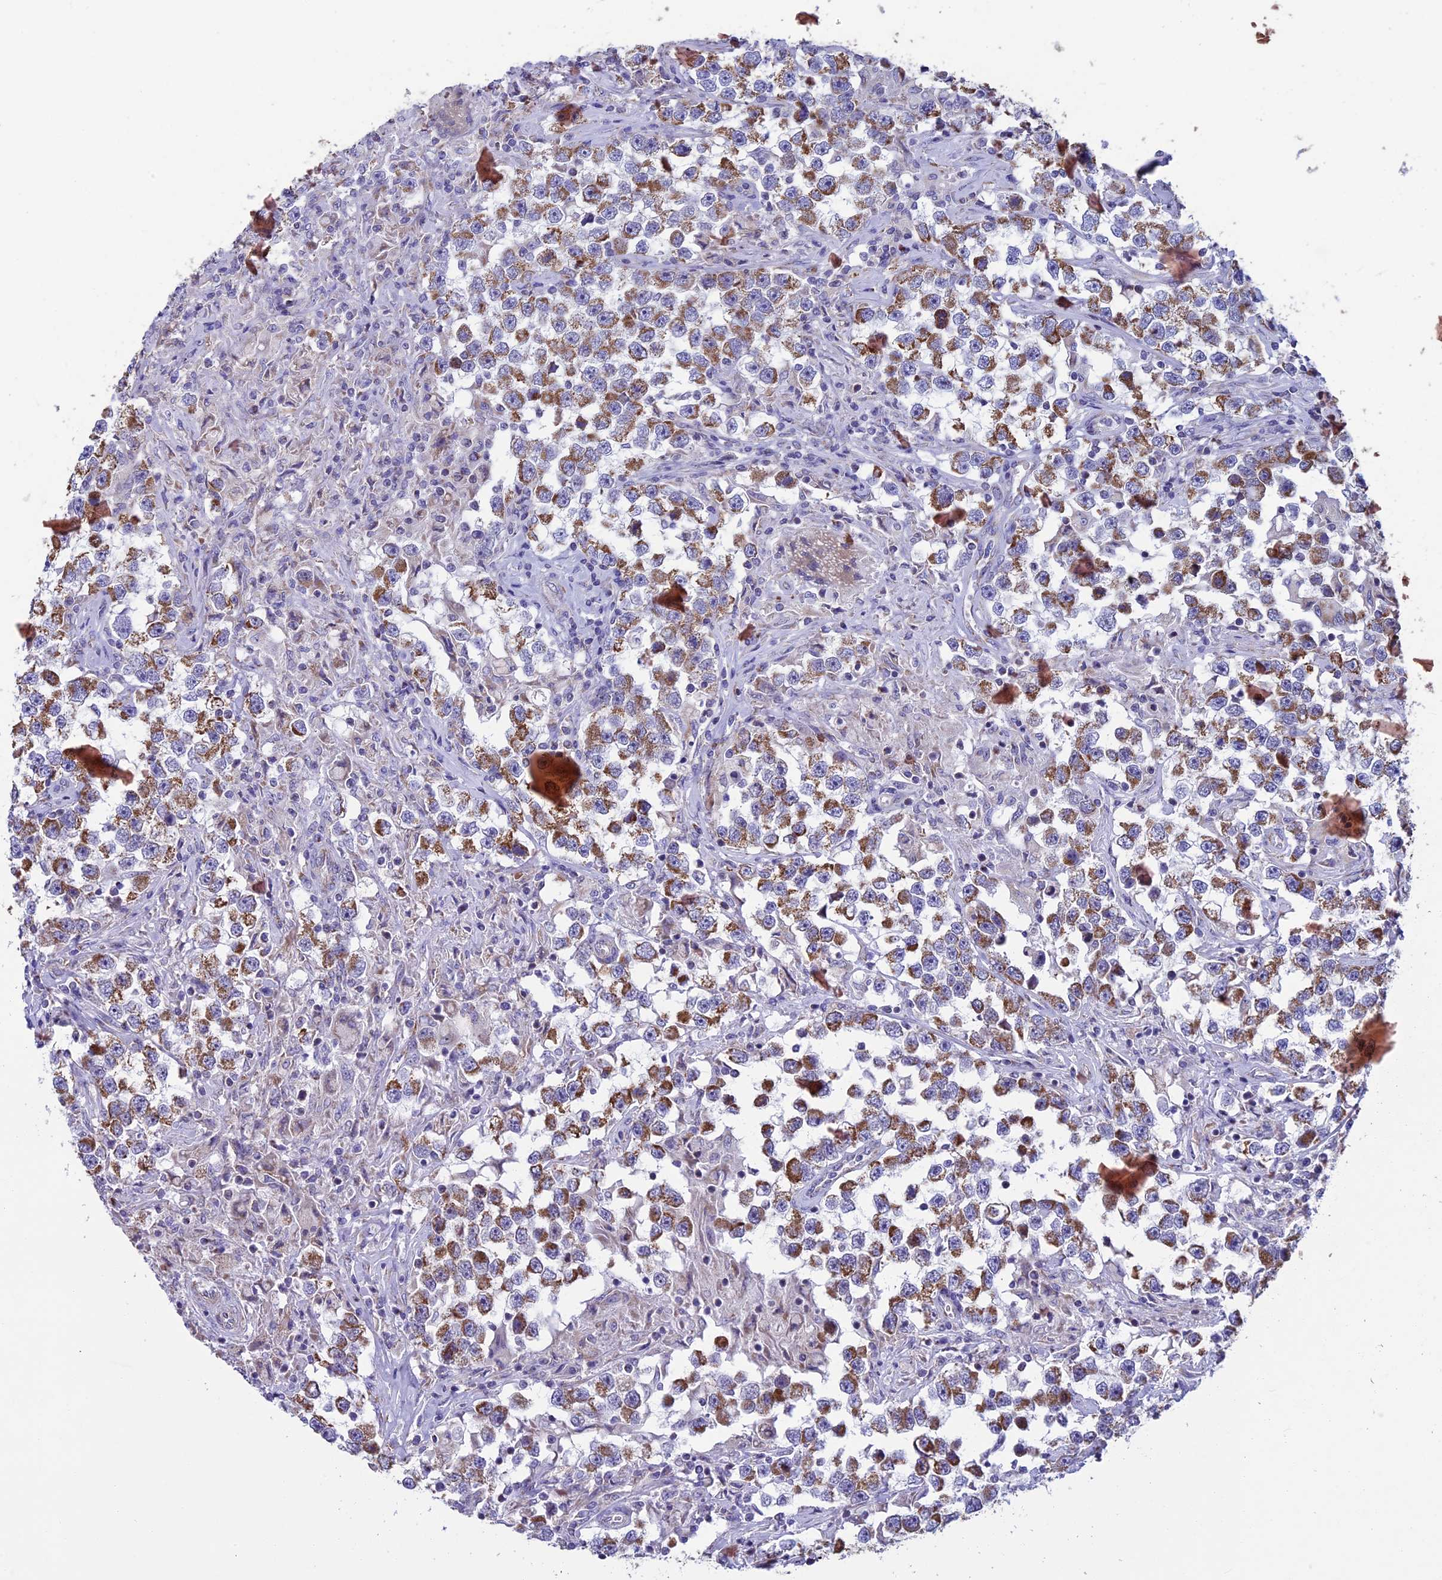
{"staining": {"intensity": "moderate", "quantity": ">75%", "location": "cytoplasmic/membranous"}, "tissue": "testis cancer", "cell_type": "Tumor cells", "image_type": "cancer", "snomed": [{"axis": "morphology", "description": "Seminoma, NOS"}, {"axis": "topography", "description": "Testis"}], "caption": "Immunohistochemical staining of human seminoma (testis) demonstrates moderate cytoplasmic/membranous protein positivity in approximately >75% of tumor cells.", "gene": "MFSD12", "patient": {"sex": "male", "age": 46}}